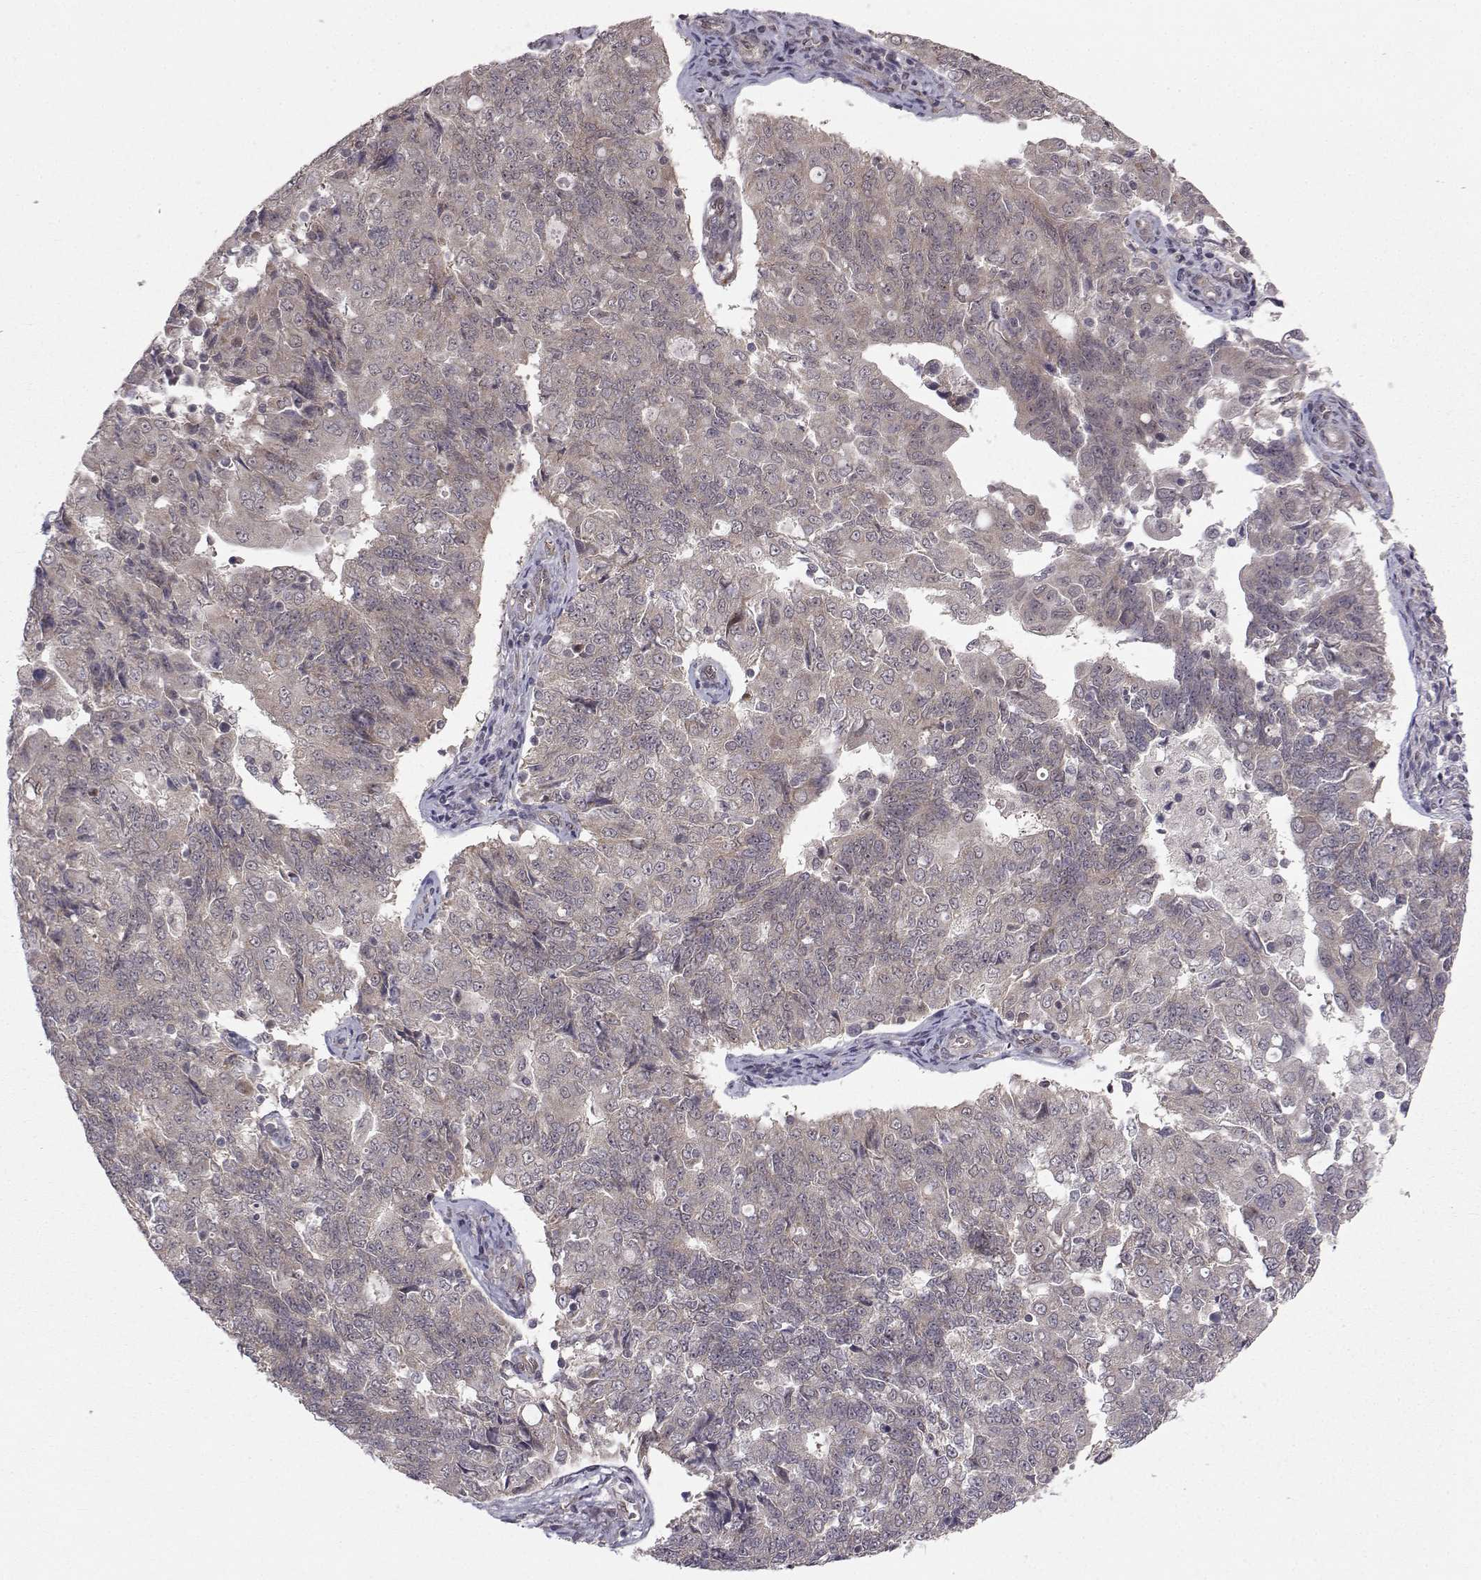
{"staining": {"intensity": "weak", "quantity": "<25%", "location": "cytoplasmic/membranous"}, "tissue": "endometrial cancer", "cell_type": "Tumor cells", "image_type": "cancer", "snomed": [{"axis": "morphology", "description": "Adenocarcinoma, NOS"}, {"axis": "topography", "description": "Endometrium"}], "caption": "Tumor cells show no significant positivity in endometrial adenocarcinoma. (Immunohistochemistry (ihc), brightfield microscopy, high magnification).", "gene": "PKN2", "patient": {"sex": "female", "age": 43}}